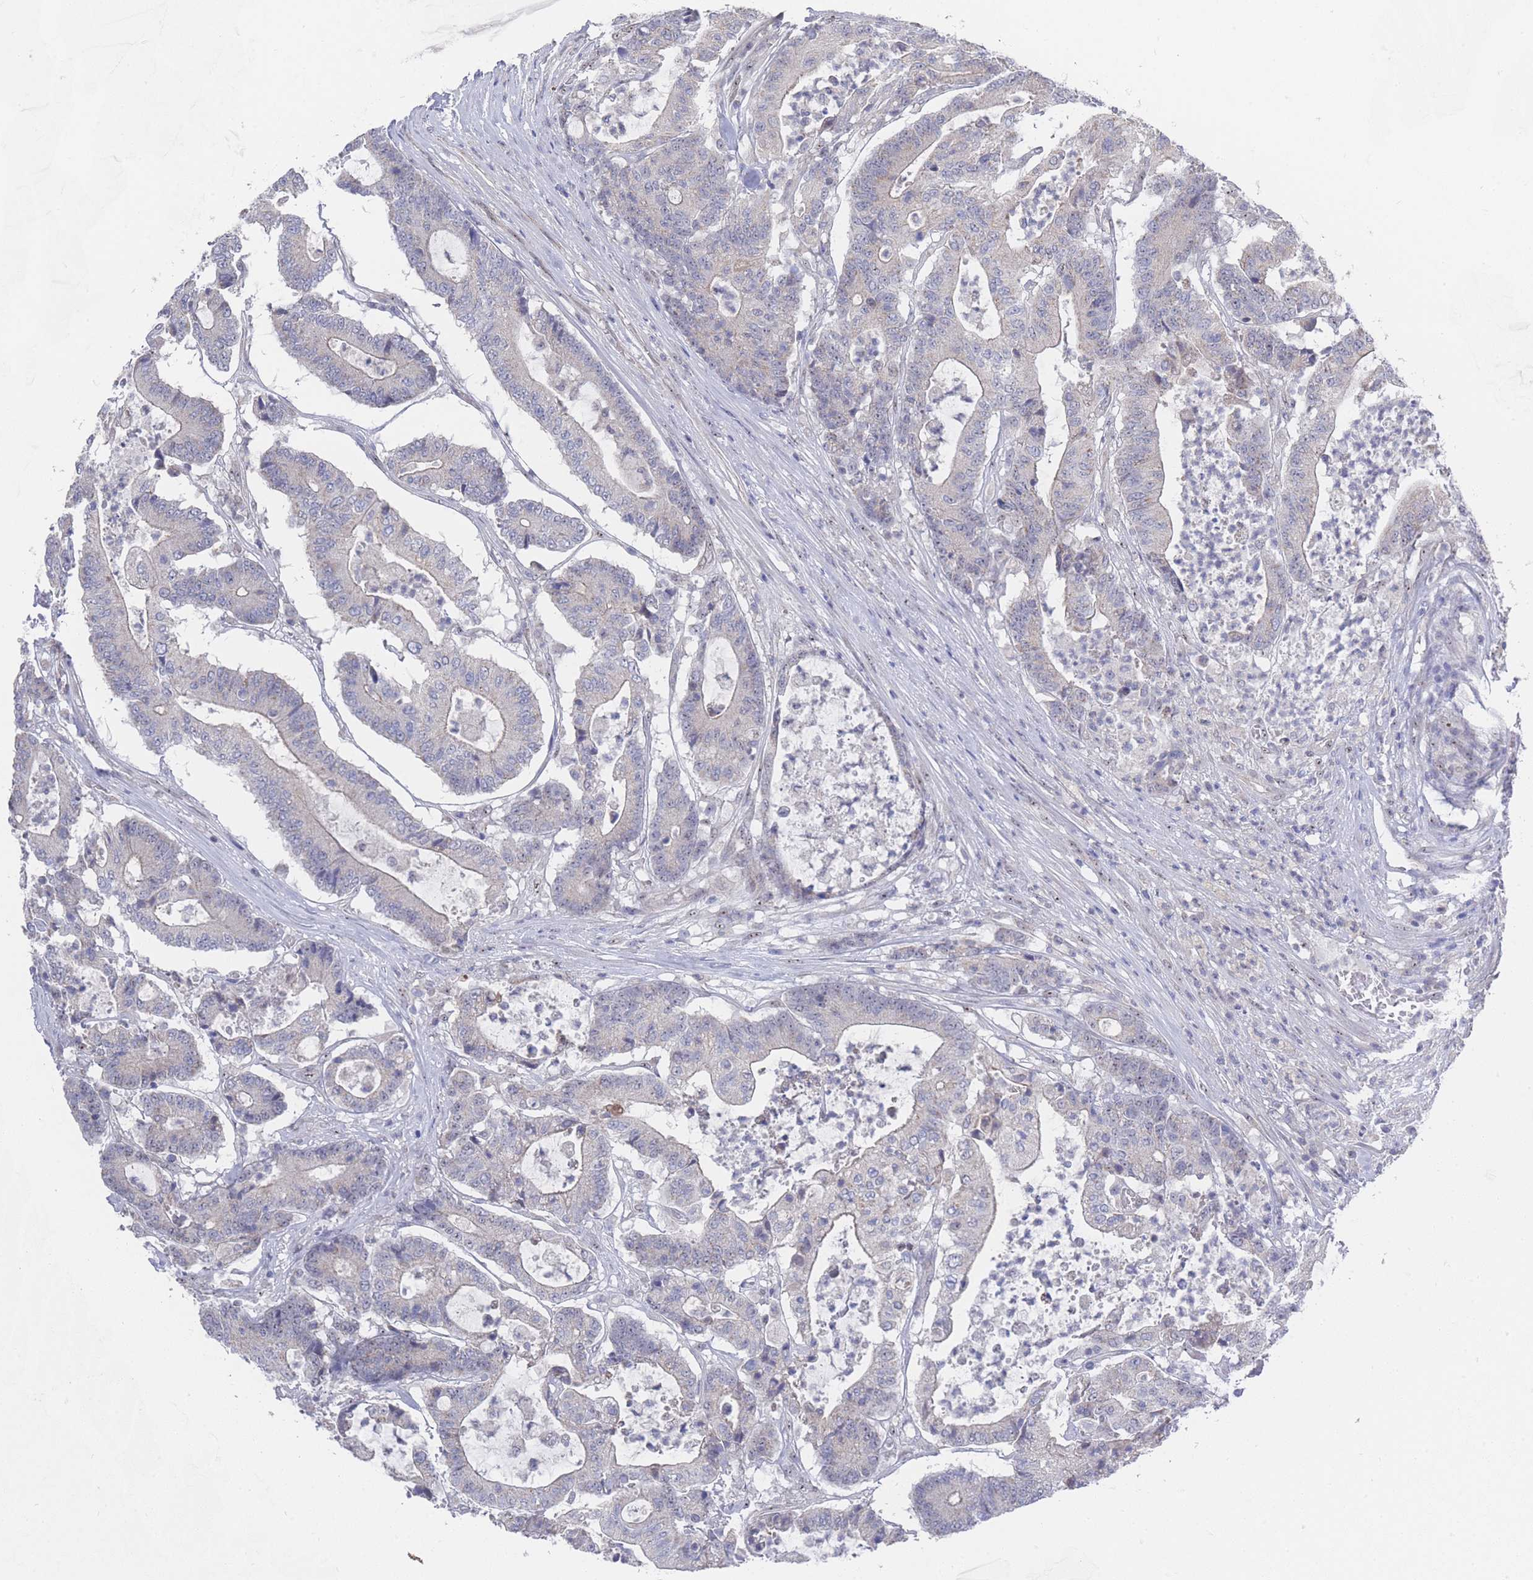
{"staining": {"intensity": "negative", "quantity": "none", "location": "none"}, "tissue": "colorectal cancer", "cell_type": "Tumor cells", "image_type": "cancer", "snomed": [{"axis": "morphology", "description": "Adenocarcinoma, NOS"}, {"axis": "topography", "description": "Colon"}], "caption": "Micrograph shows no protein staining in tumor cells of colorectal cancer tissue. (DAB immunohistochemistry (IHC) with hematoxylin counter stain).", "gene": "ZNF142", "patient": {"sex": "female", "age": 84}}